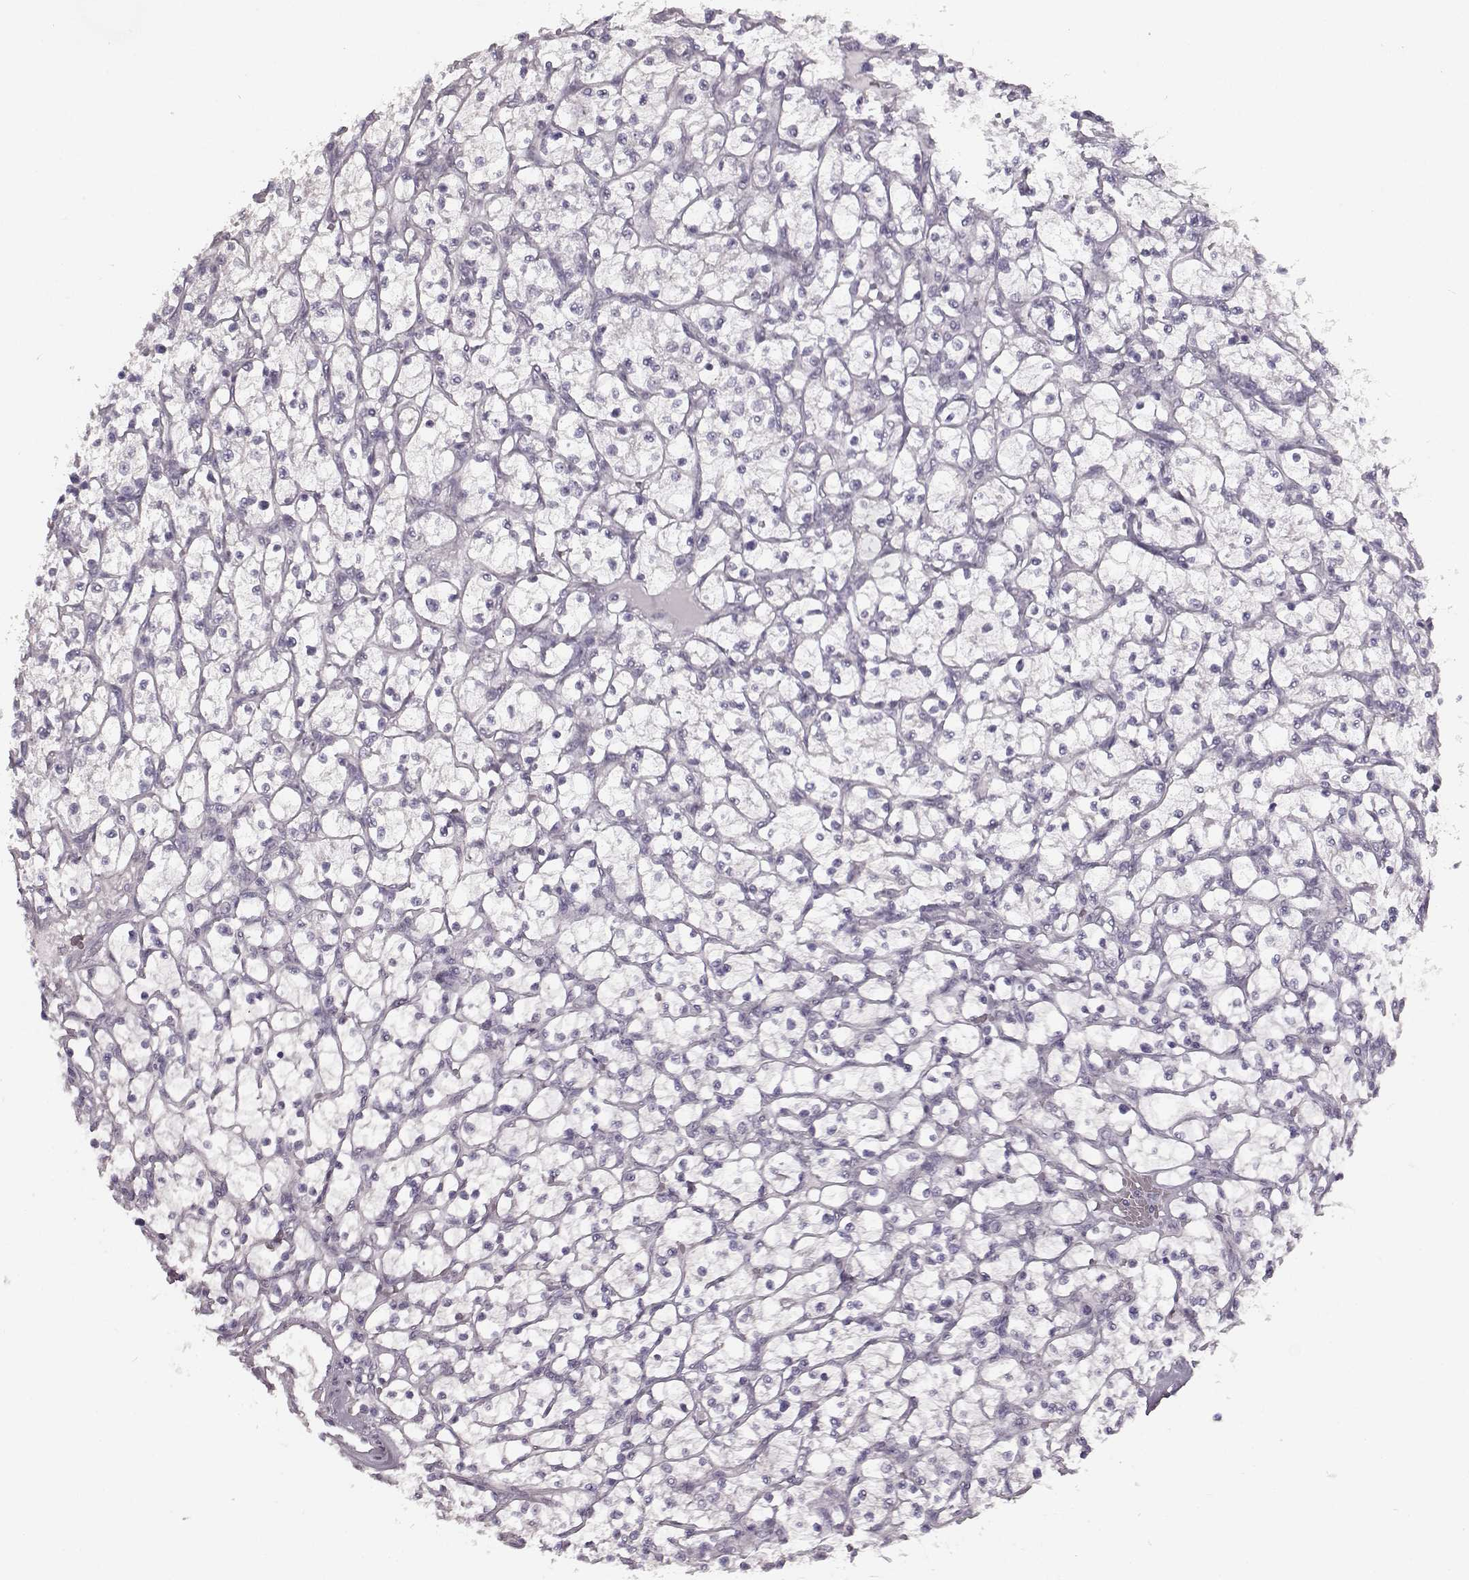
{"staining": {"intensity": "negative", "quantity": "none", "location": "none"}, "tissue": "renal cancer", "cell_type": "Tumor cells", "image_type": "cancer", "snomed": [{"axis": "morphology", "description": "Adenocarcinoma, NOS"}, {"axis": "topography", "description": "Kidney"}], "caption": "This is a photomicrograph of immunohistochemistry staining of renal cancer (adenocarcinoma), which shows no expression in tumor cells.", "gene": "MAP6D1", "patient": {"sex": "female", "age": 64}}